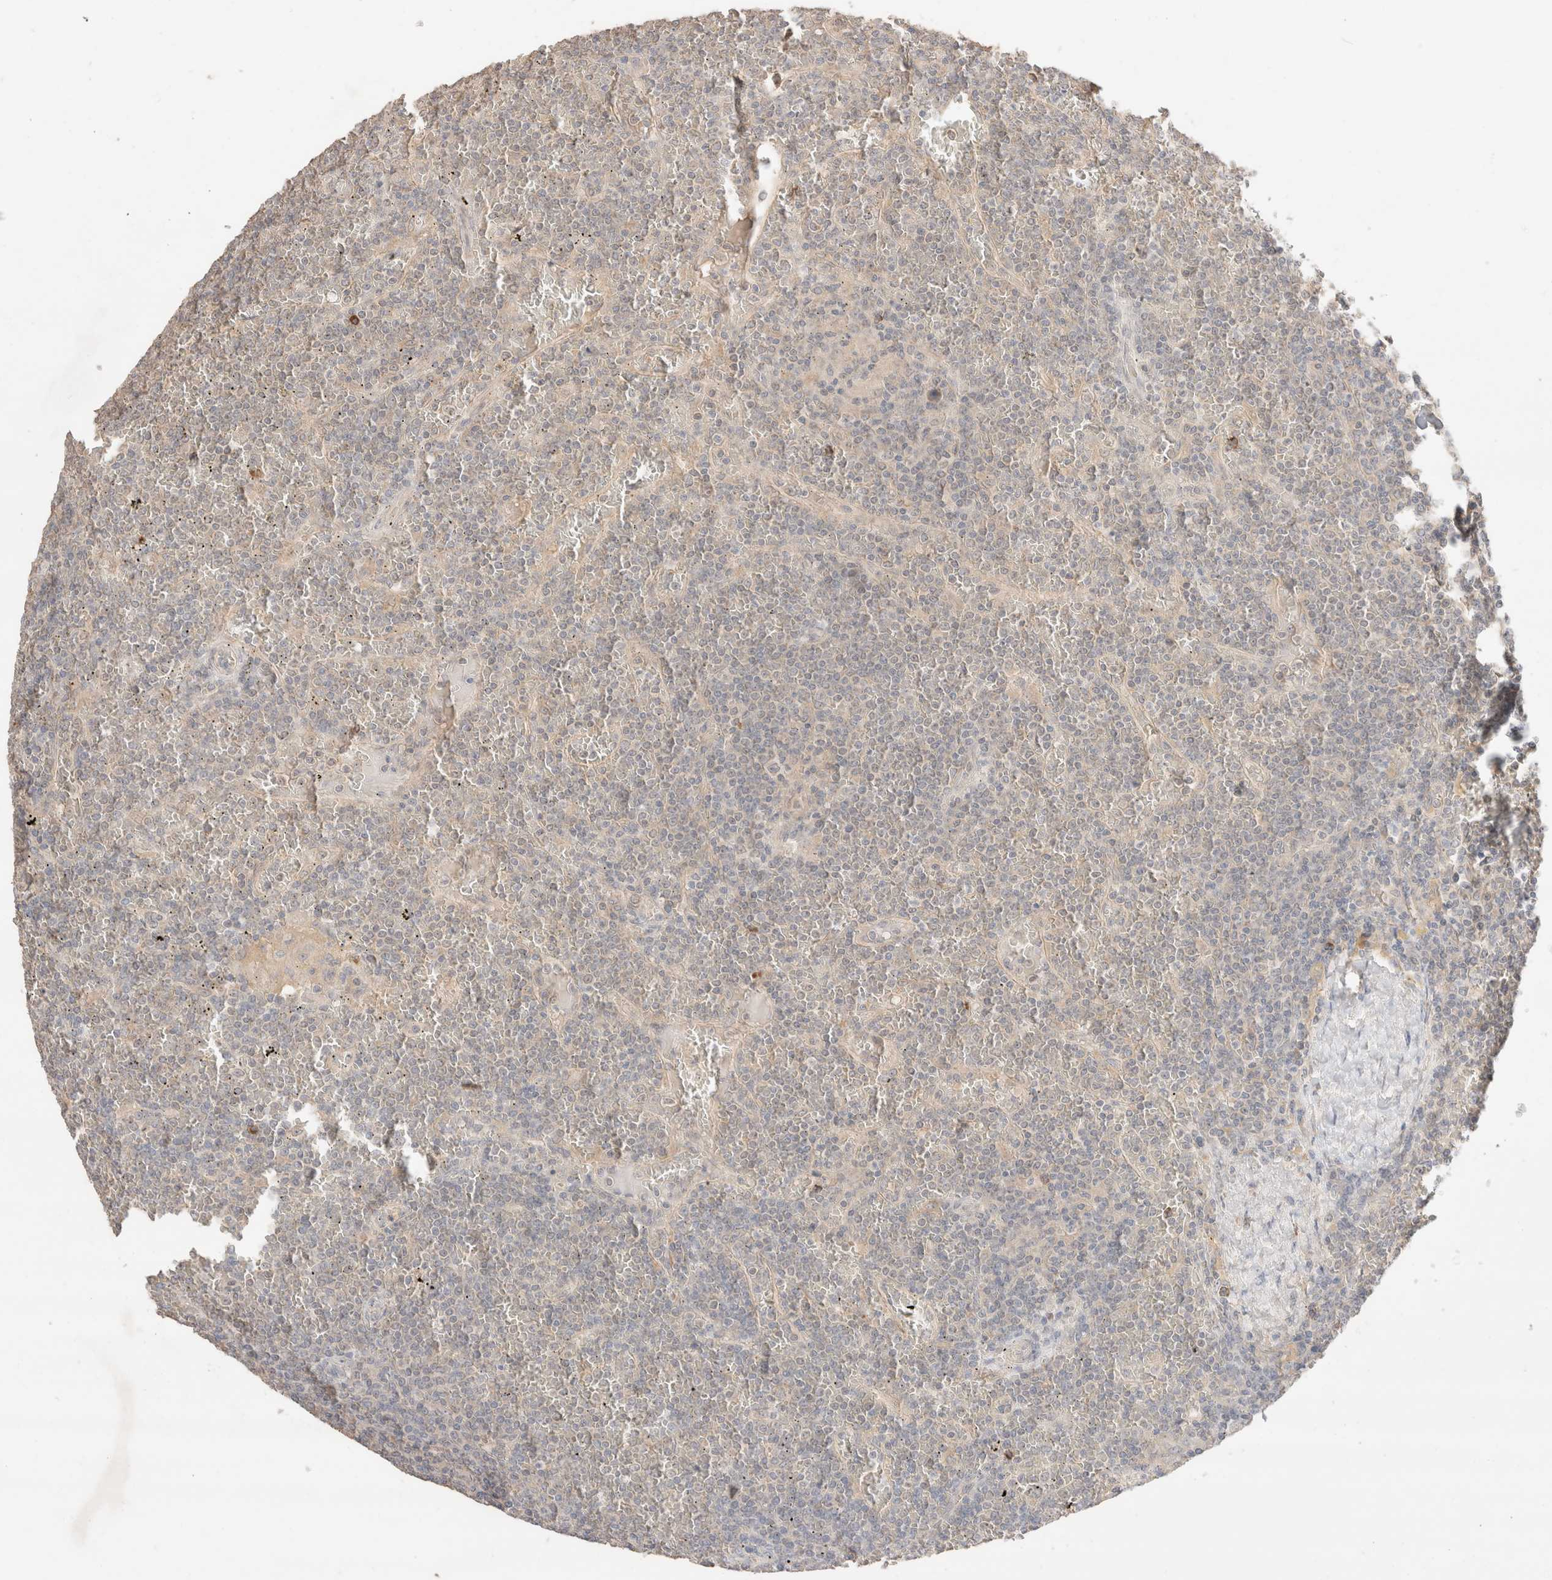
{"staining": {"intensity": "negative", "quantity": "none", "location": "none"}, "tissue": "lymphoma", "cell_type": "Tumor cells", "image_type": "cancer", "snomed": [{"axis": "morphology", "description": "Malignant lymphoma, non-Hodgkin's type, Low grade"}, {"axis": "topography", "description": "Spleen"}], "caption": "DAB (3,3'-diaminobenzidine) immunohistochemical staining of human low-grade malignant lymphoma, non-Hodgkin's type exhibits no significant staining in tumor cells.", "gene": "TRIM41", "patient": {"sex": "female", "age": 19}}